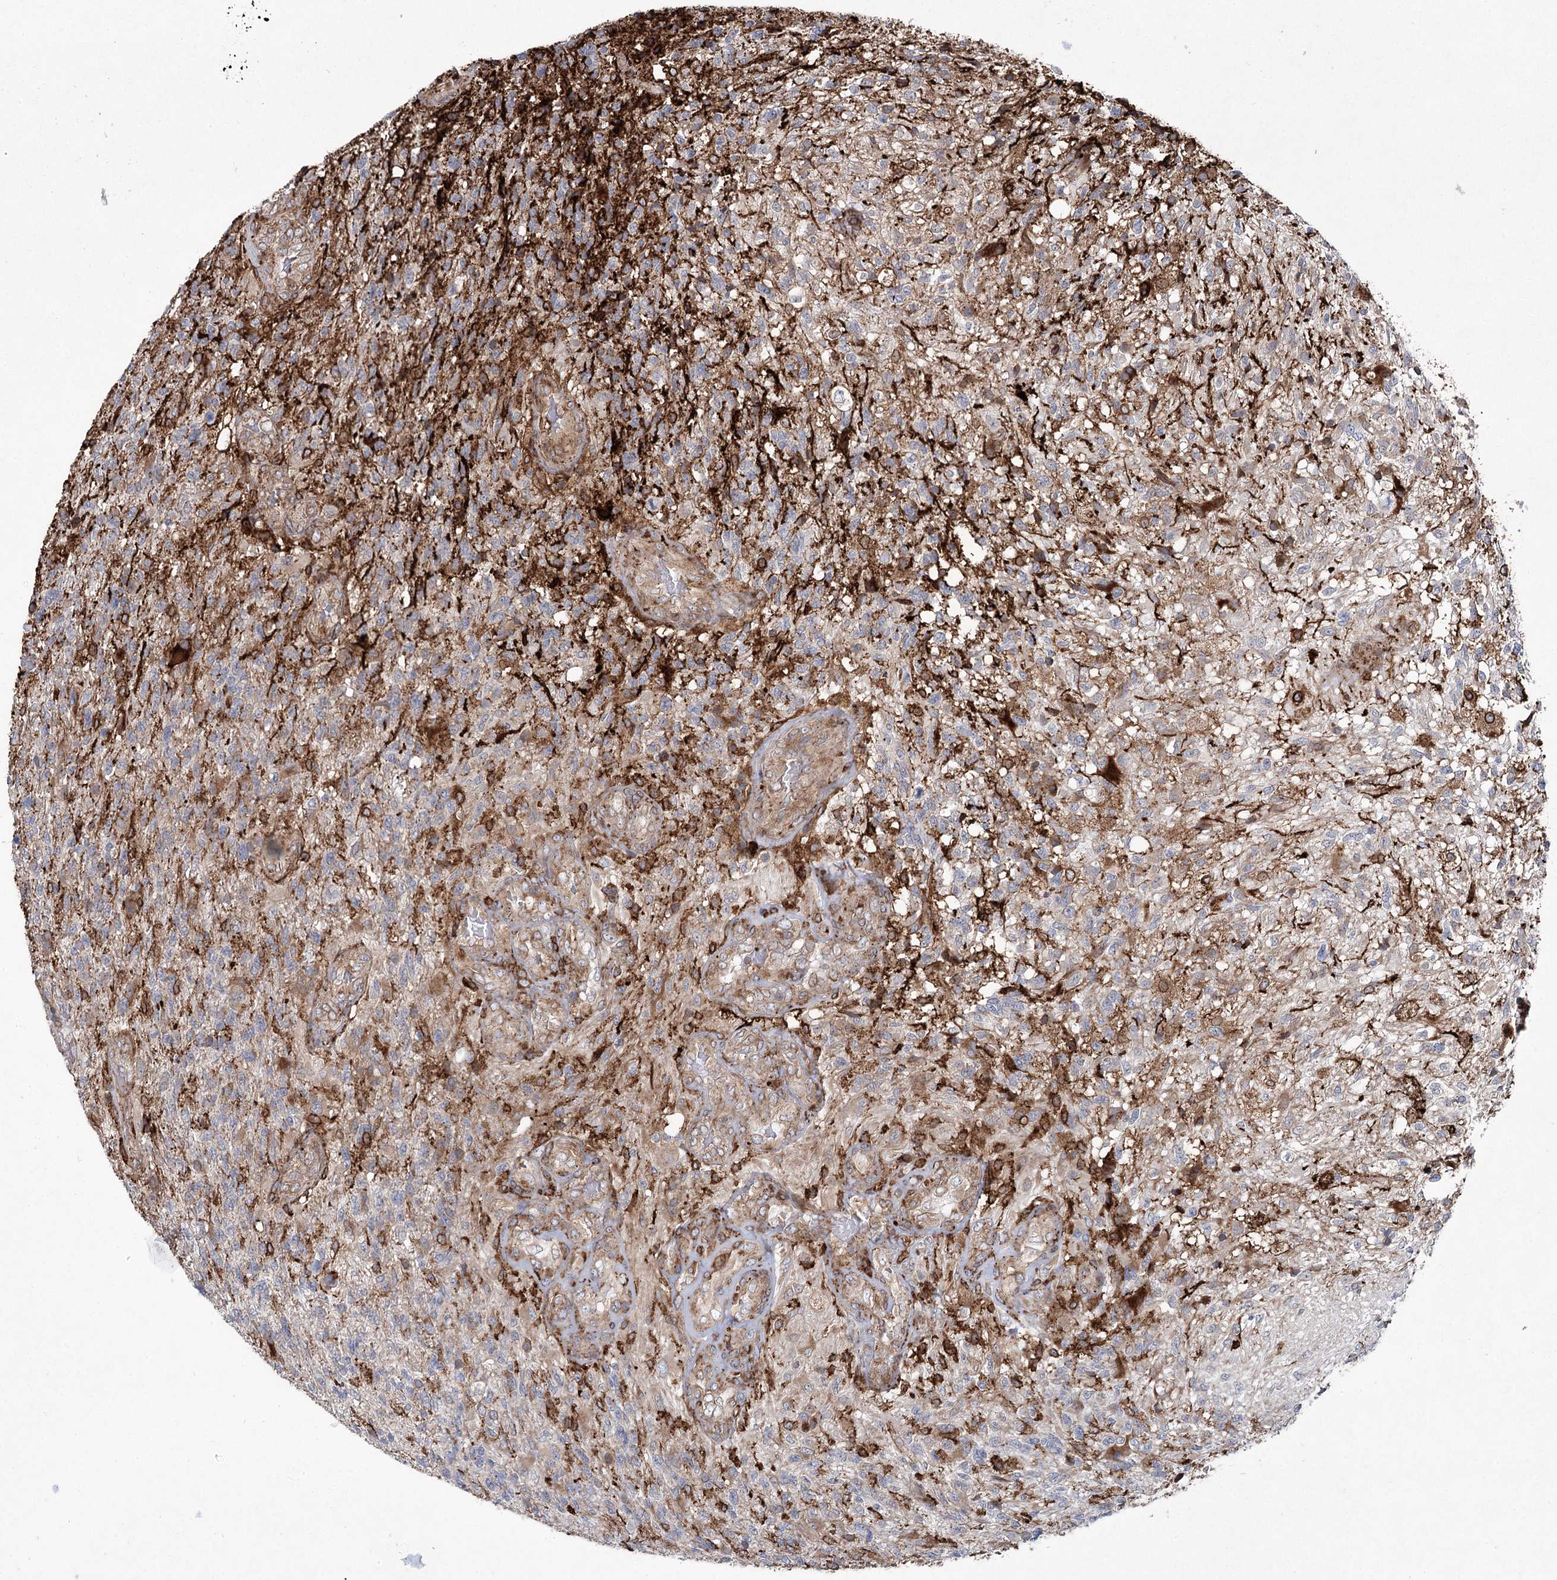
{"staining": {"intensity": "moderate", "quantity": "<25%", "location": "cytoplasmic/membranous"}, "tissue": "glioma", "cell_type": "Tumor cells", "image_type": "cancer", "snomed": [{"axis": "morphology", "description": "Glioma, malignant, High grade"}, {"axis": "topography", "description": "Brain"}], "caption": "An immunohistochemistry micrograph of tumor tissue is shown. Protein staining in brown highlights moderate cytoplasmic/membranous positivity in glioma within tumor cells.", "gene": "DCUN1D4", "patient": {"sex": "male", "age": 56}}